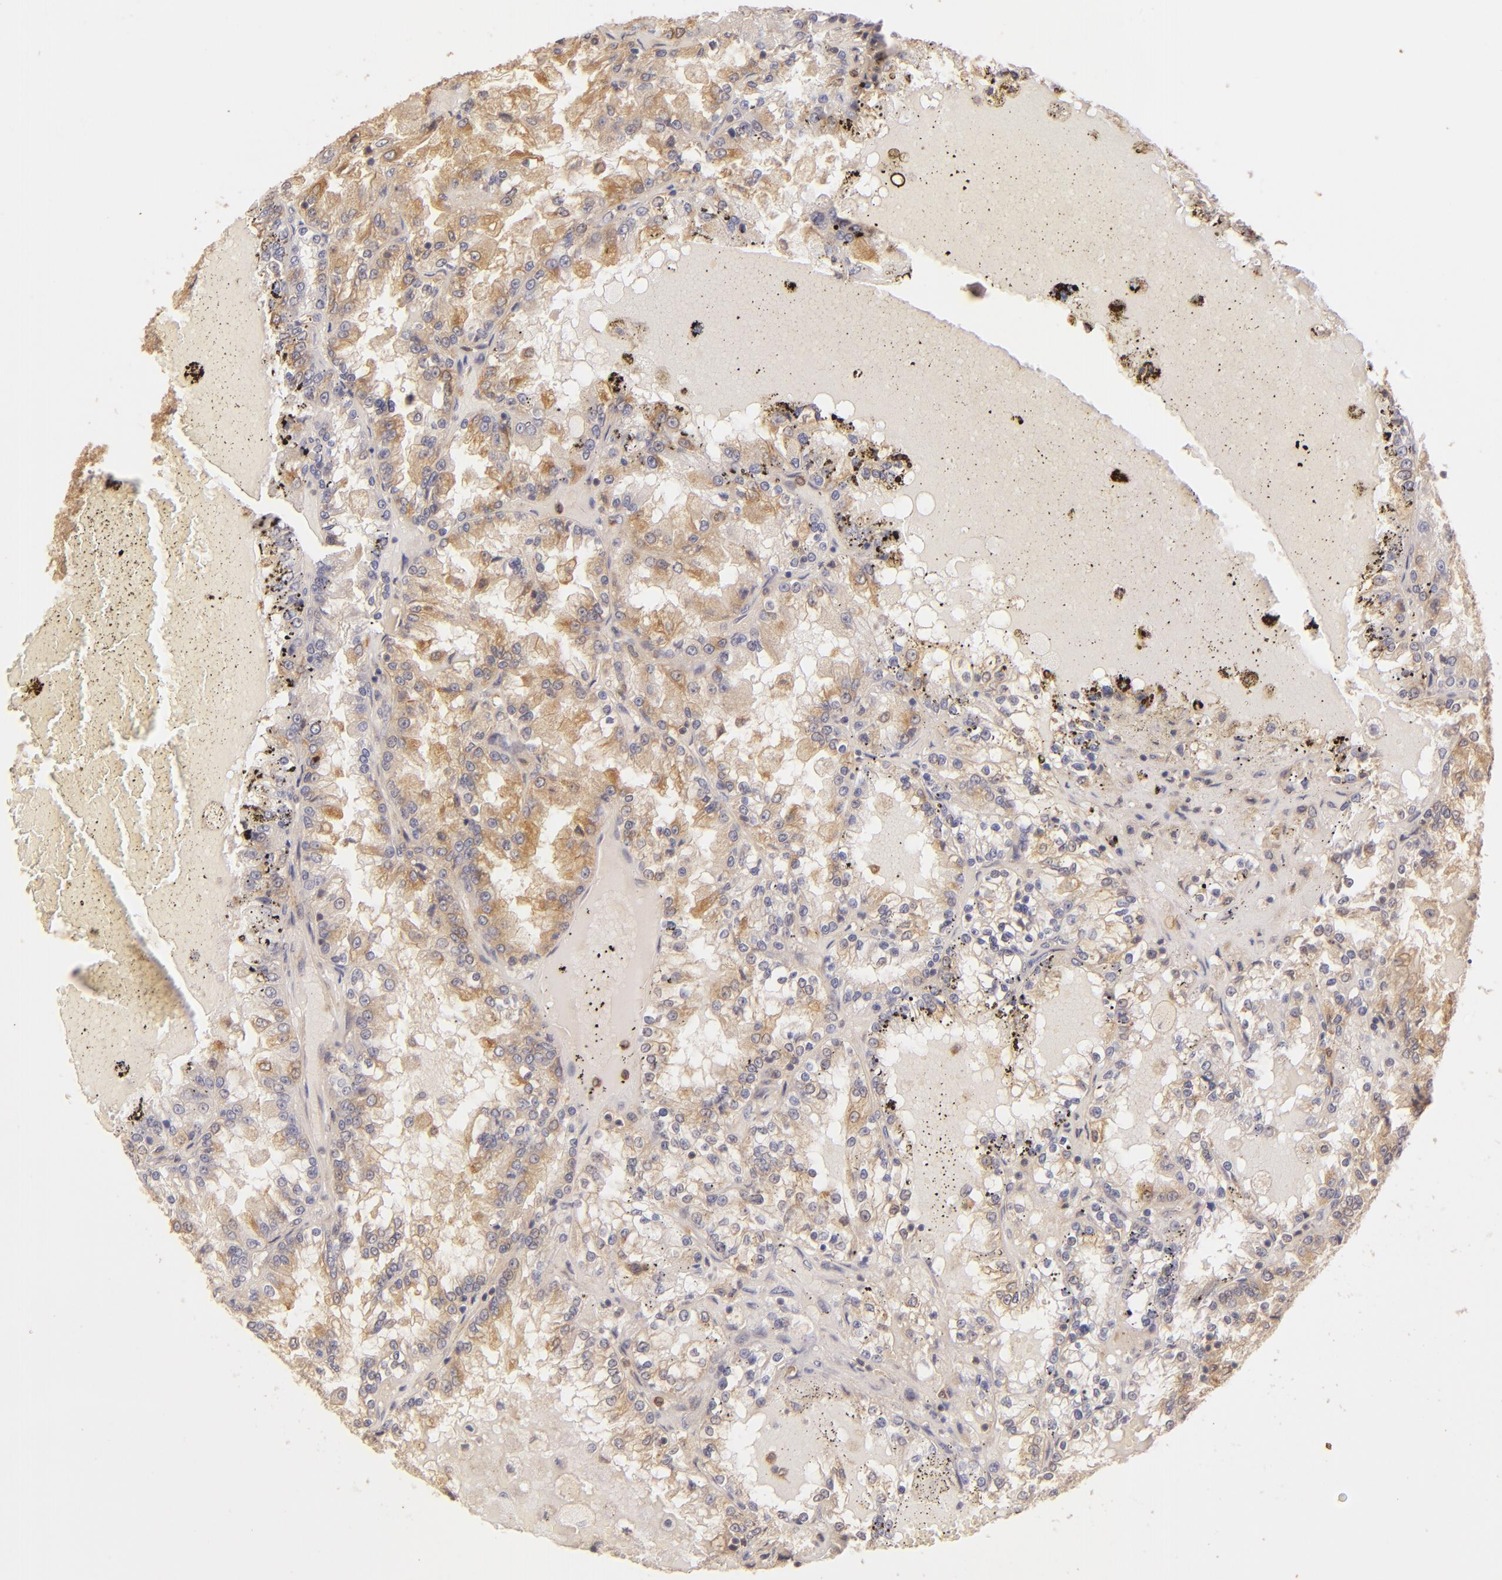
{"staining": {"intensity": "moderate", "quantity": ">75%", "location": "cytoplasmic/membranous"}, "tissue": "renal cancer", "cell_type": "Tumor cells", "image_type": "cancer", "snomed": [{"axis": "morphology", "description": "Adenocarcinoma, NOS"}, {"axis": "topography", "description": "Kidney"}], "caption": "This photomicrograph displays immunohistochemistry staining of human renal cancer (adenocarcinoma), with medium moderate cytoplasmic/membranous expression in approximately >75% of tumor cells.", "gene": "PRKCD", "patient": {"sex": "female", "age": 56}}